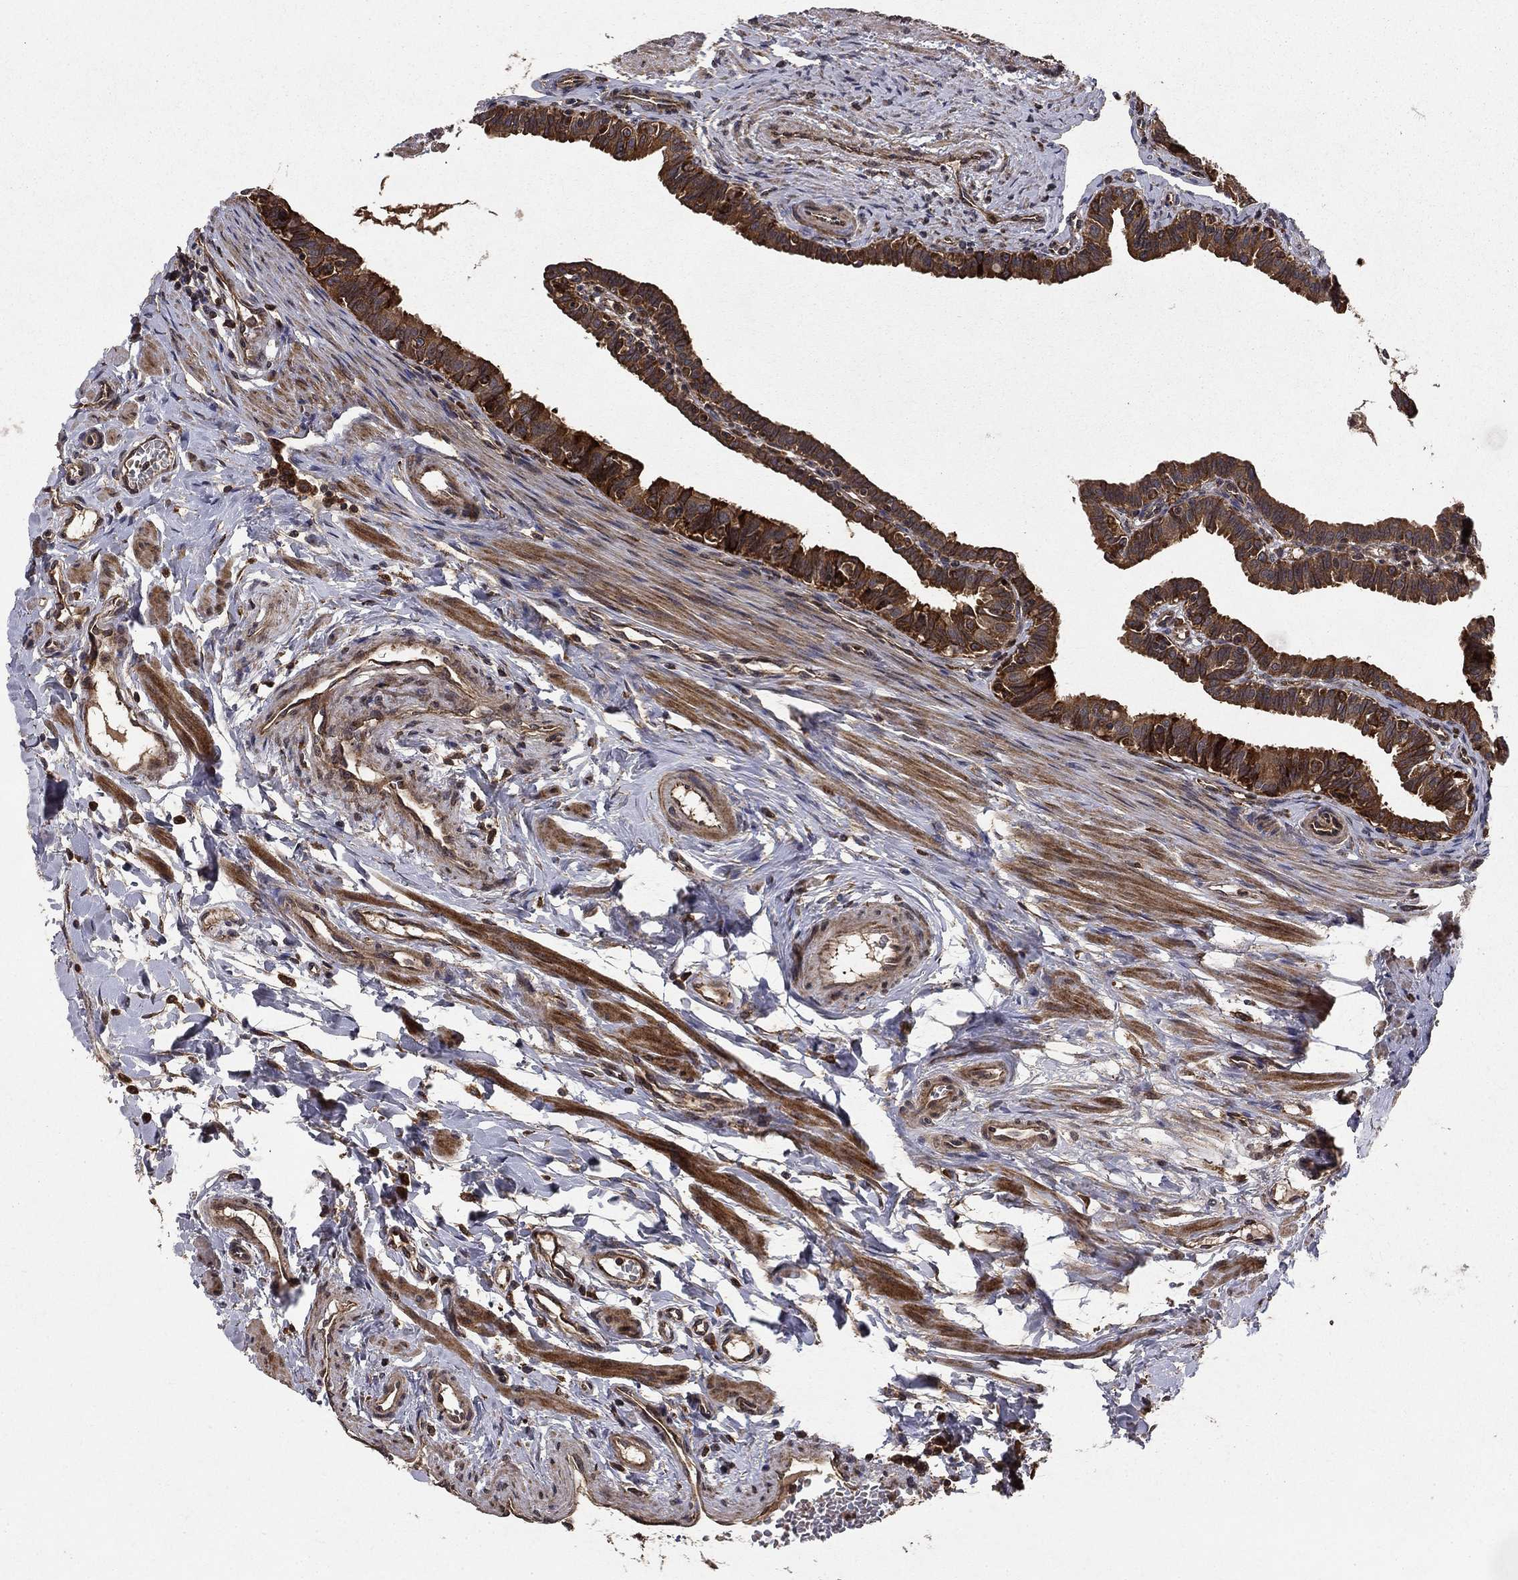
{"staining": {"intensity": "strong", "quantity": ">75%", "location": "cytoplasmic/membranous"}, "tissue": "fallopian tube", "cell_type": "Glandular cells", "image_type": "normal", "snomed": [{"axis": "morphology", "description": "Normal tissue, NOS"}, {"axis": "topography", "description": "Fallopian tube"}], "caption": "This photomicrograph demonstrates IHC staining of unremarkable fallopian tube, with high strong cytoplasmic/membranous expression in about >75% of glandular cells.", "gene": "BABAM2", "patient": {"sex": "female", "age": 36}}